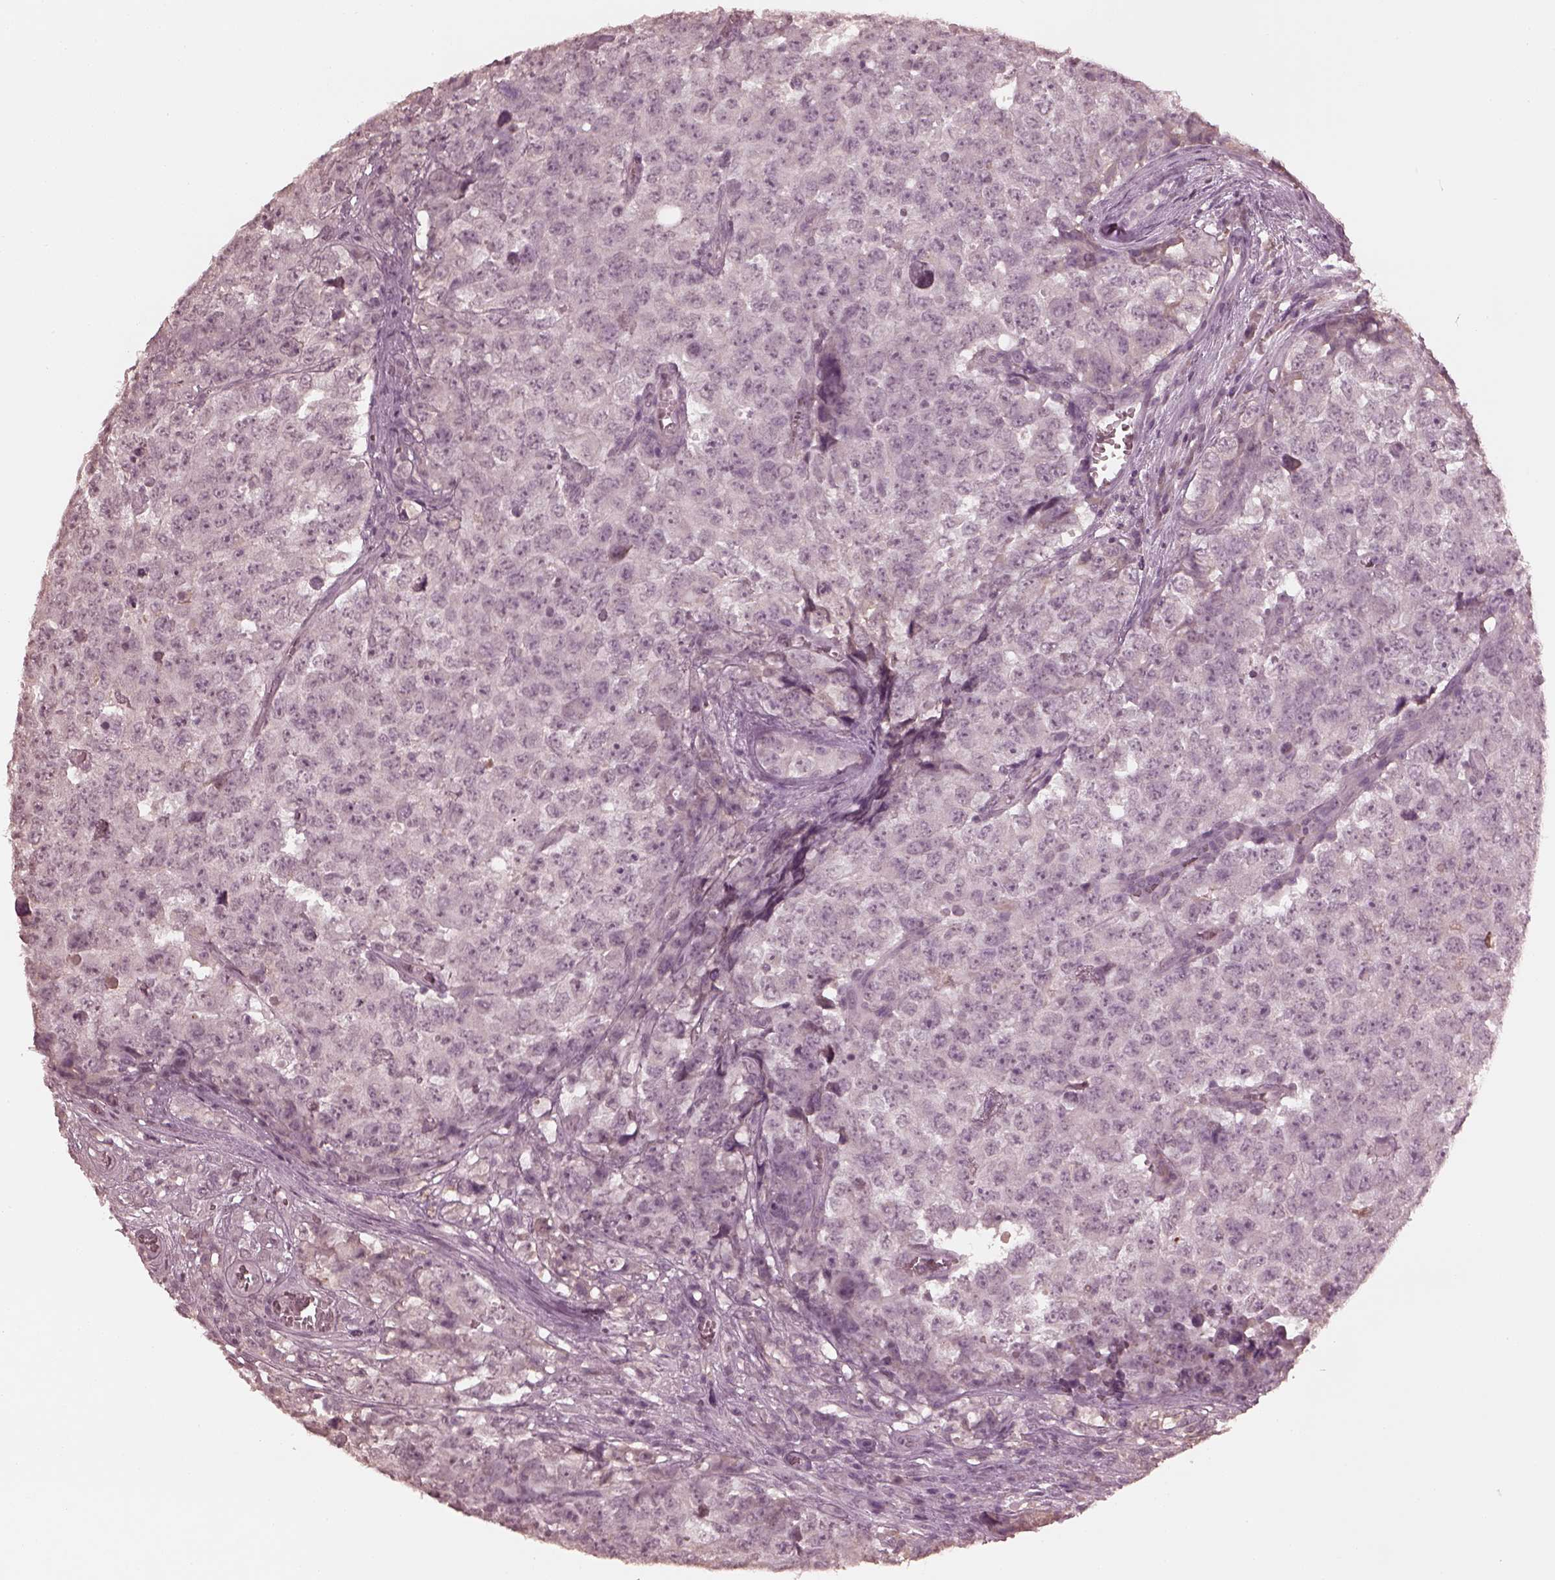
{"staining": {"intensity": "negative", "quantity": "none", "location": "none"}, "tissue": "testis cancer", "cell_type": "Tumor cells", "image_type": "cancer", "snomed": [{"axis": "morphology", "description": "Carcinoma, Embryonal, NOS"}, {"axis": "topography", "description": "Testis"}], "caption": "This is an IHC photomicrograph of testis cancer. There is no positivity in tumor cells.", "gene": "KRT79", "patient": {"sex": "male", "age": 23}}